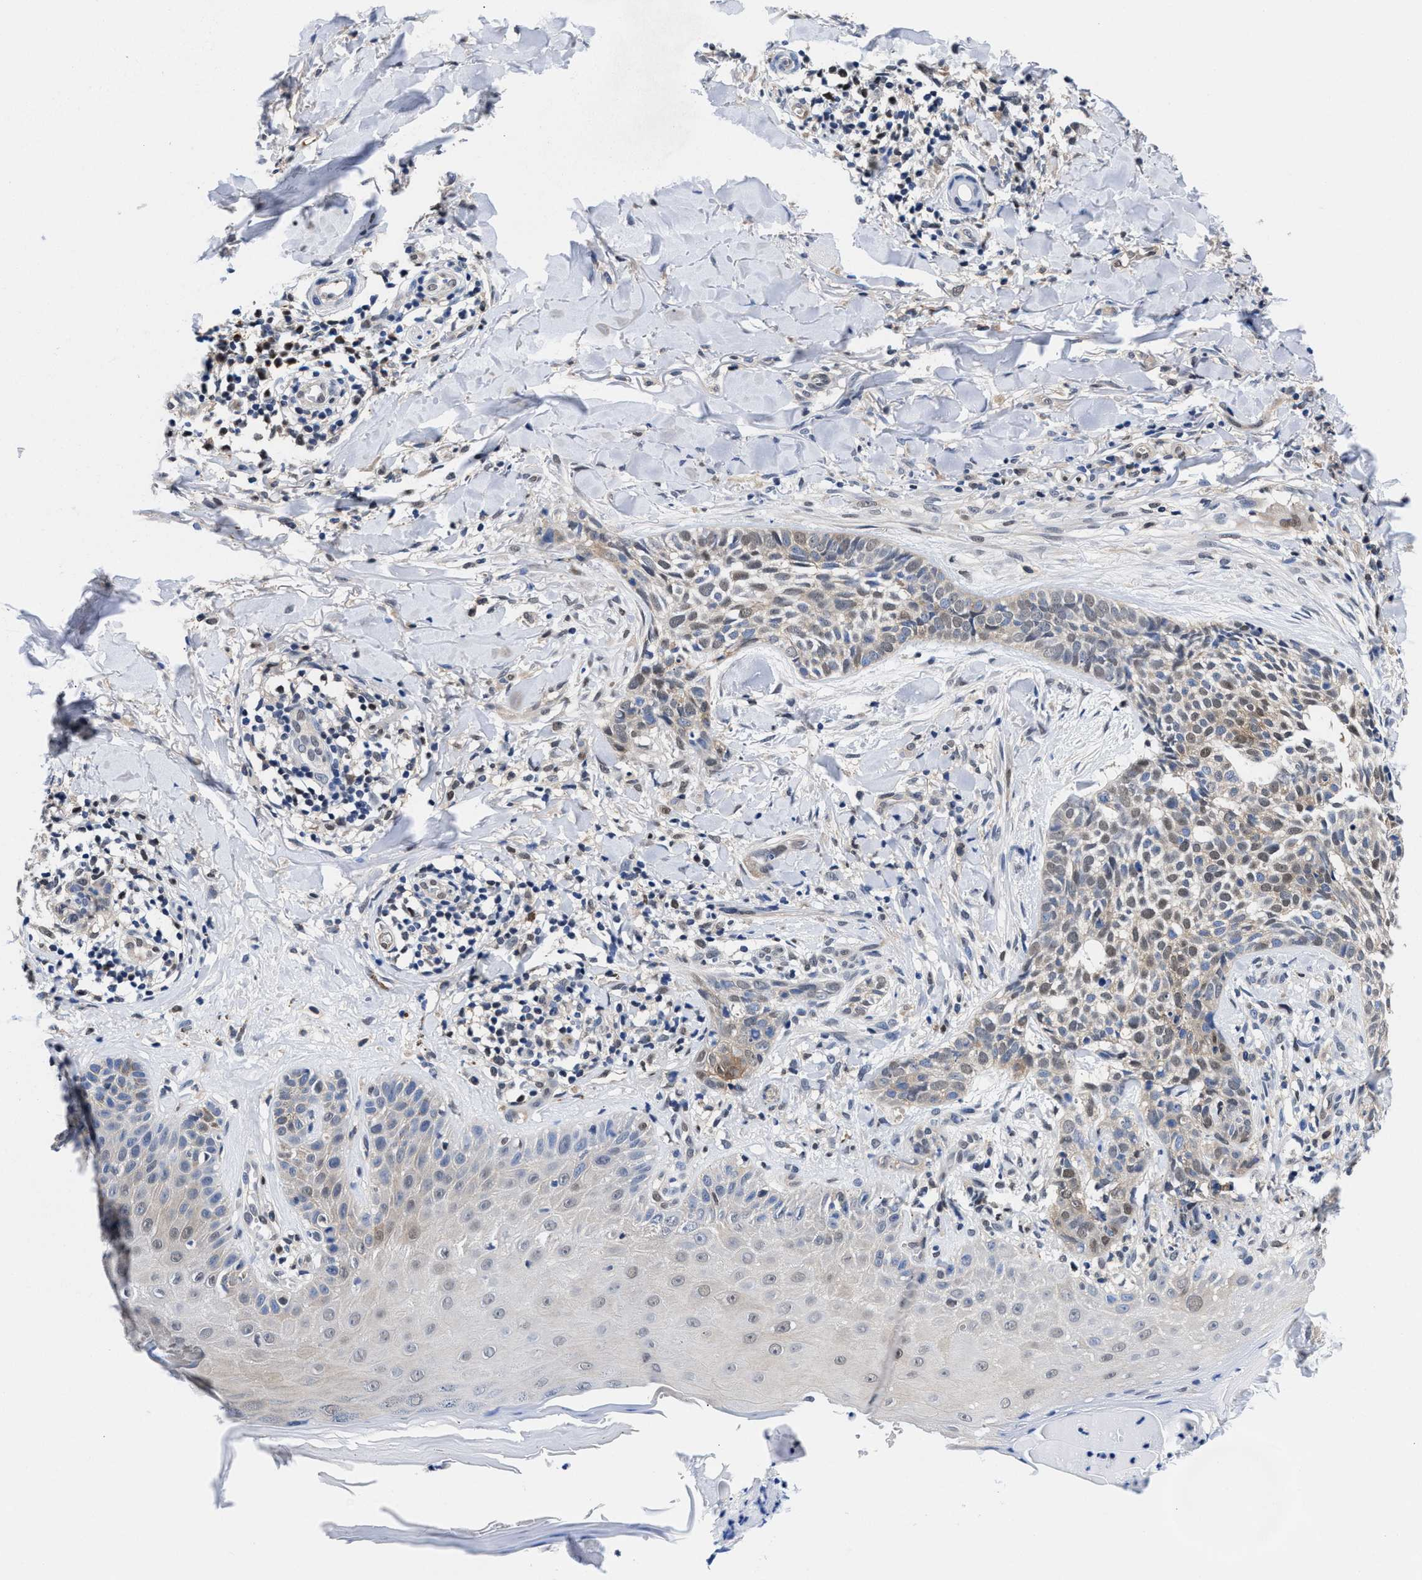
{"staining": {"intensity": "weak", "quantity": "25%-75%", "location": "cytoplasmic/membranous,nuclear"}, "tissue": "skin cancer", "cell_type": "Tumor cells", "image_type": "cancer", "snomed": [{"axis": "morphology", "description": "Normal tissue, NOS"}, {"axis": "morphology", "description": "Basal cell carcinoma"}, {"axis": "topography", "description": "Skin"}], "caption": "Protein staining exhibits weak cytoplasmic/membranous and nuclear staining in about 25%-75% of tumor cells in skin cancer (basal cell carcinoma).", "gene": "ACLY", "patient": {"sex": "male", "age": 67}}